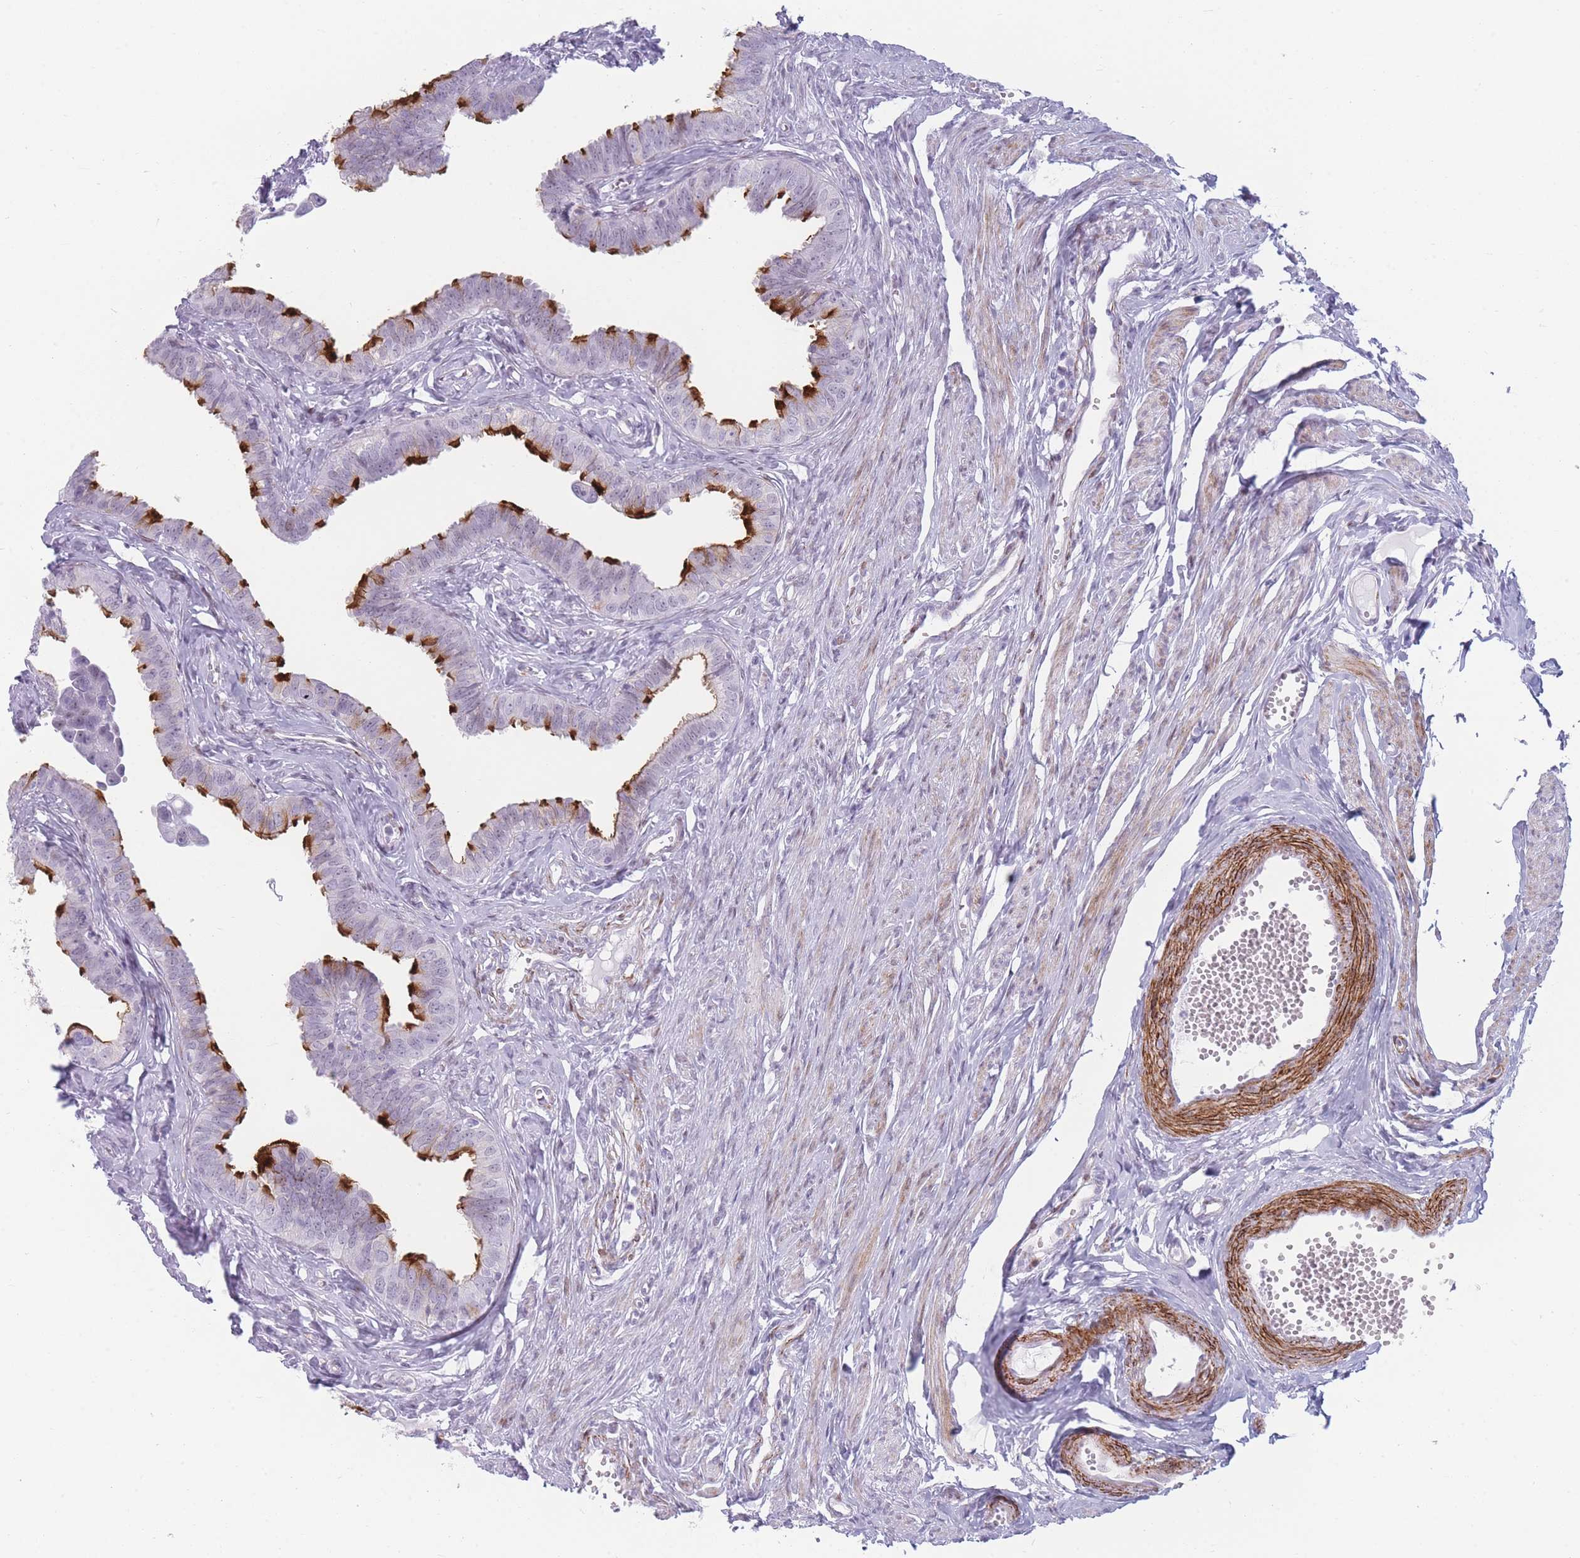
{"staining": {"intensity": "strong", "quantity": "25%-75%", "location": "cytoplasmic/membranous"}, "tissue": "fallopian tube", "cell_type": "Glandular cells", "image_type": "normal", "snomed": [{"axis": "morphology", "description": "Normal tissue, NOS"}, {"axis": "morphology", "description": "Carcinoma, NOS"}, {"axis": "topography", "description": "Fallopian tube"}, {"axis": "topography", "description": "Ovary"}], "caption": "DAB immunohistochemical staining of unremarkable human fallopian tube reveals strong cytoplasmic/membranous protein staining in approximately 25%-75% of glandular cells.", "gene": "IFNA10", "patient": {"sex": "female", "age": 59}}